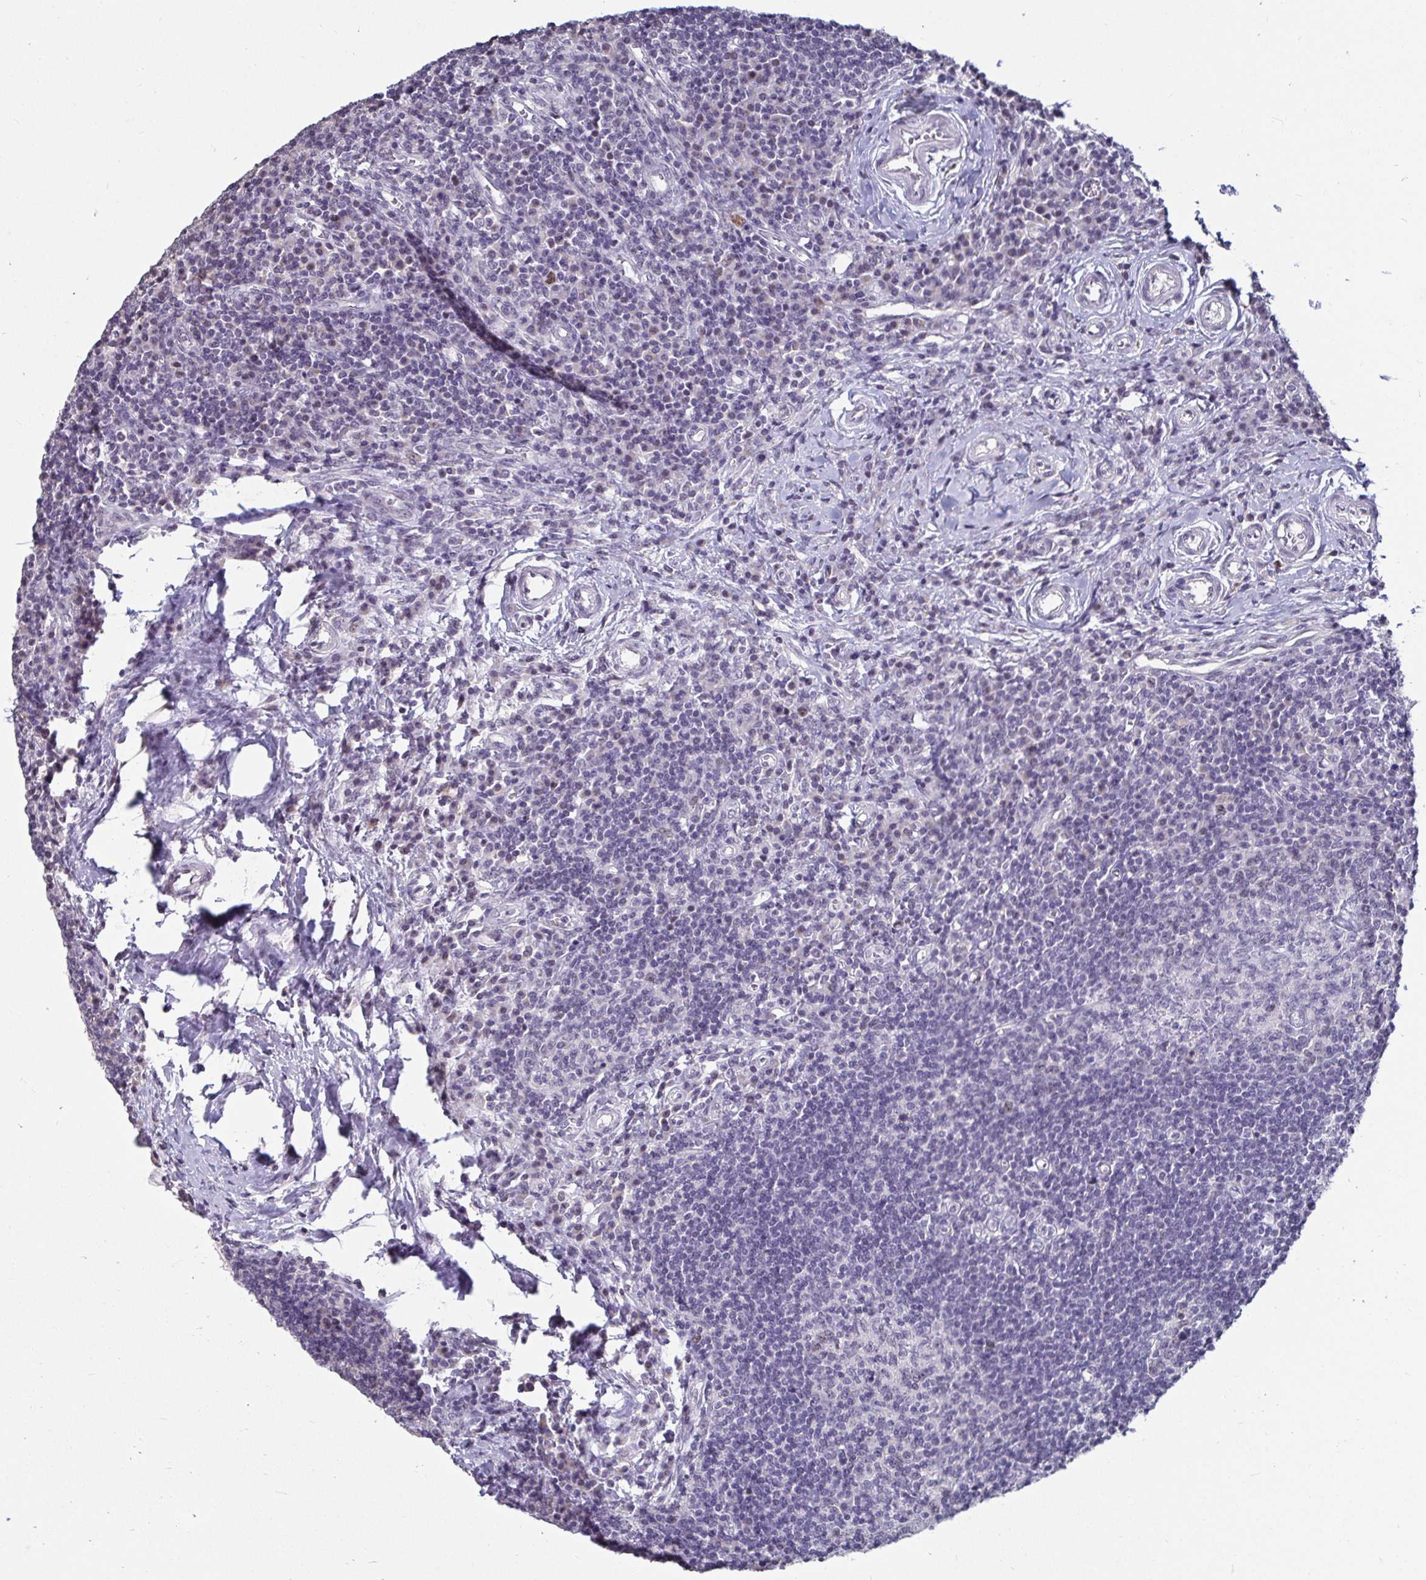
{"staining": {"intensity": "negative", "quantity": "none", "location": "none"}, "tissue": "lymph node", "cell_type": "Germinal center cells", "image_type": "normal", "snomed": [{"axis": "morphology", "description": "Normal tissue, NOS"}, {"axis": "topography", "description": "Lymph node"}], "caption": "Immunohistochemistry photomicrograph of benign lymph node: lymph node stained with DAB (3,3'-diaminobenzidine) displays no significant protein expression in germinal center cells.", "gene": "ANLN", "patient": {"sex": "male", "age": 67}}